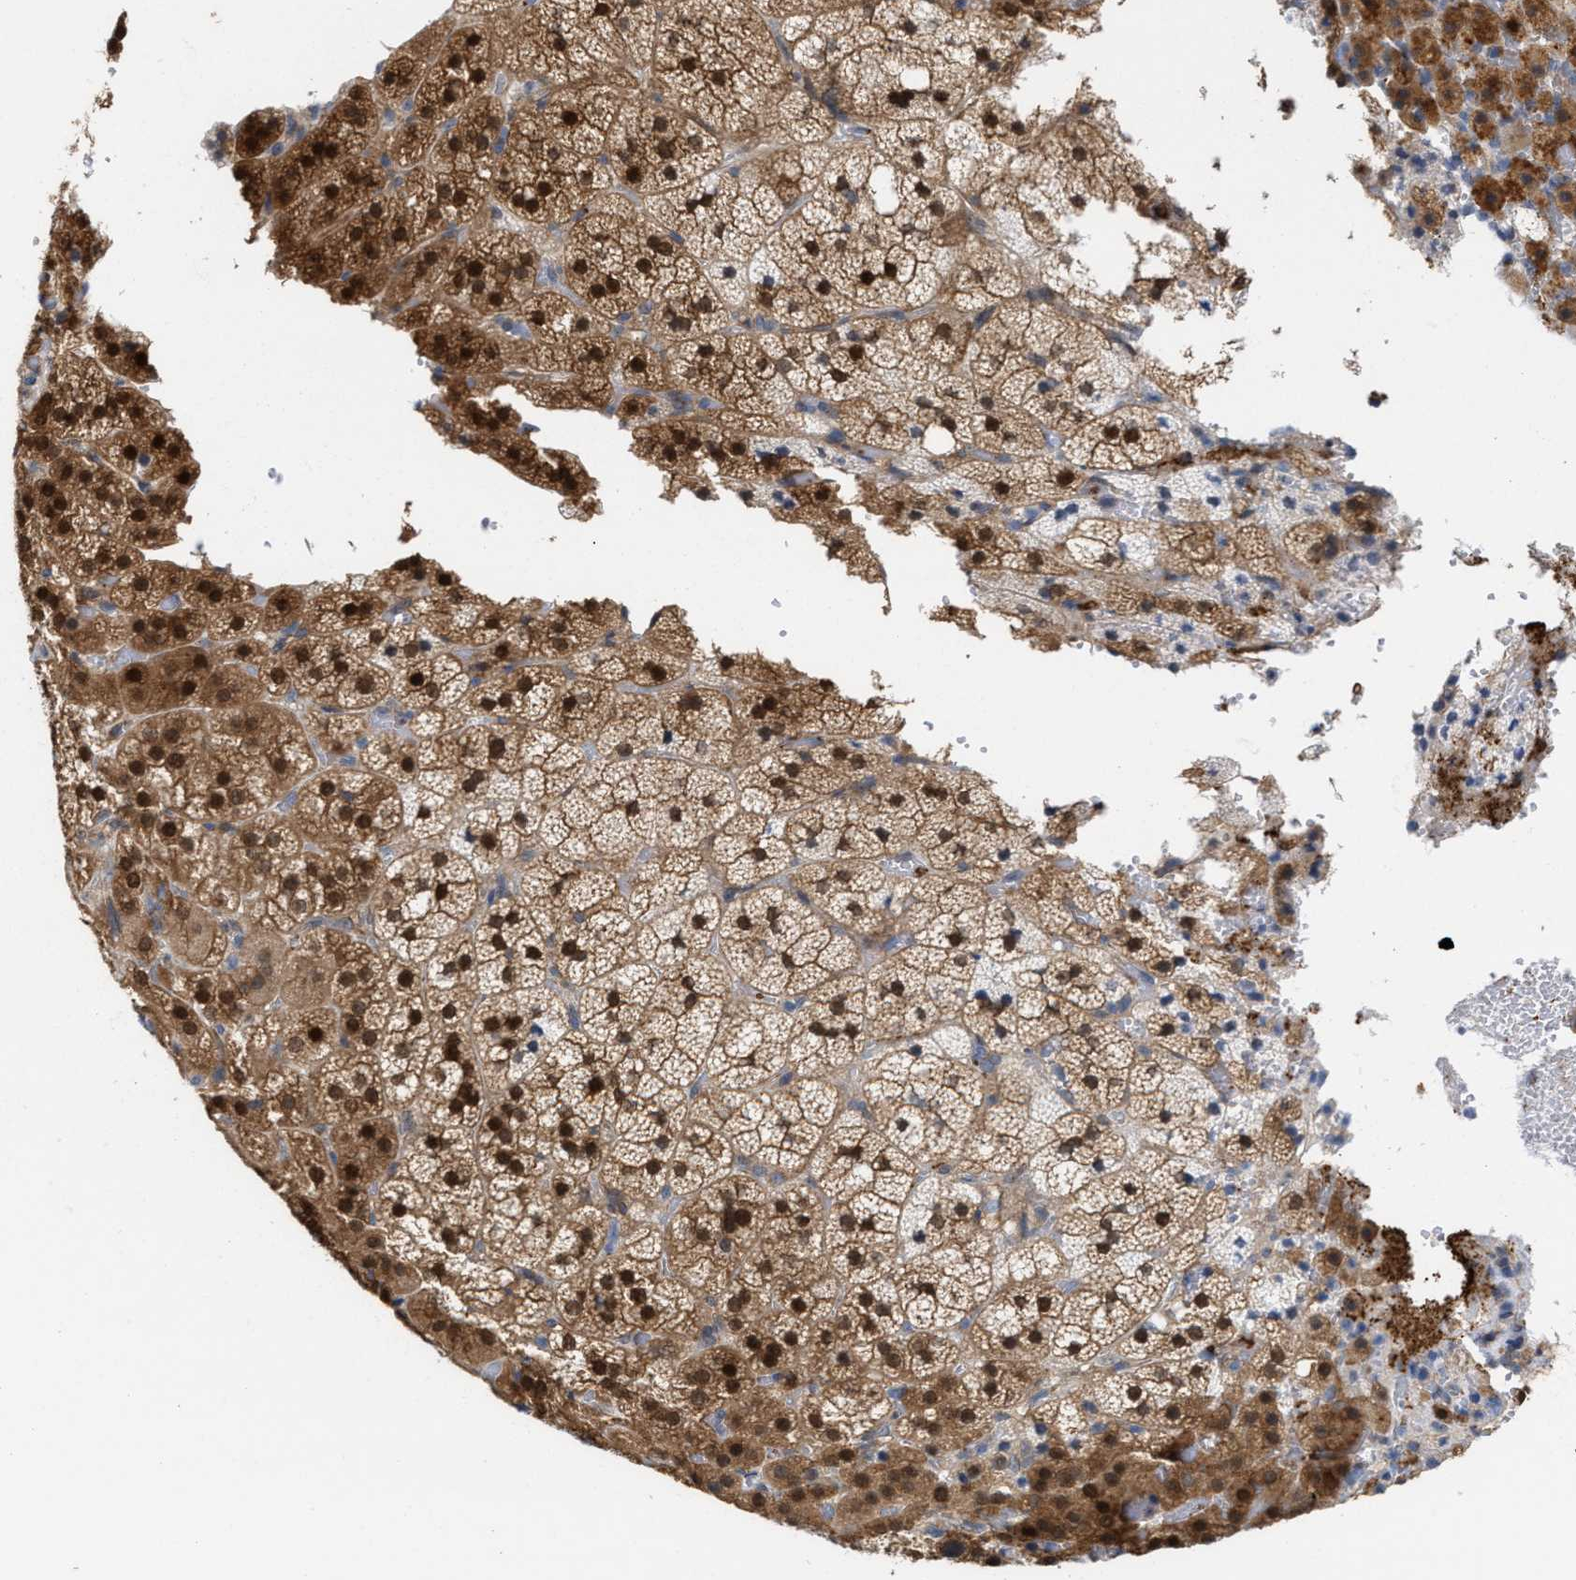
{"staining": {"intensity": "strong", "quantity": ">75%", "location": "cytoplasmic/membranous,nuclear"}, "tissue": "adrenal gland", "cell_type": "Glandular cells", "image_type": "normal", "snomed": [{"axis": "morphology", "description": "Normal tissue, NOS"}, {"axis": "topography", "description": "Adrenal gland"}], "caption": "Protein analysis of normal adrenal gland reveals strong cytoplasmic/membranous,nuclear positivity in about >75% of glandular cells.", "gene": "BBLN", "patient": {"sex": "female", "age": 59}}